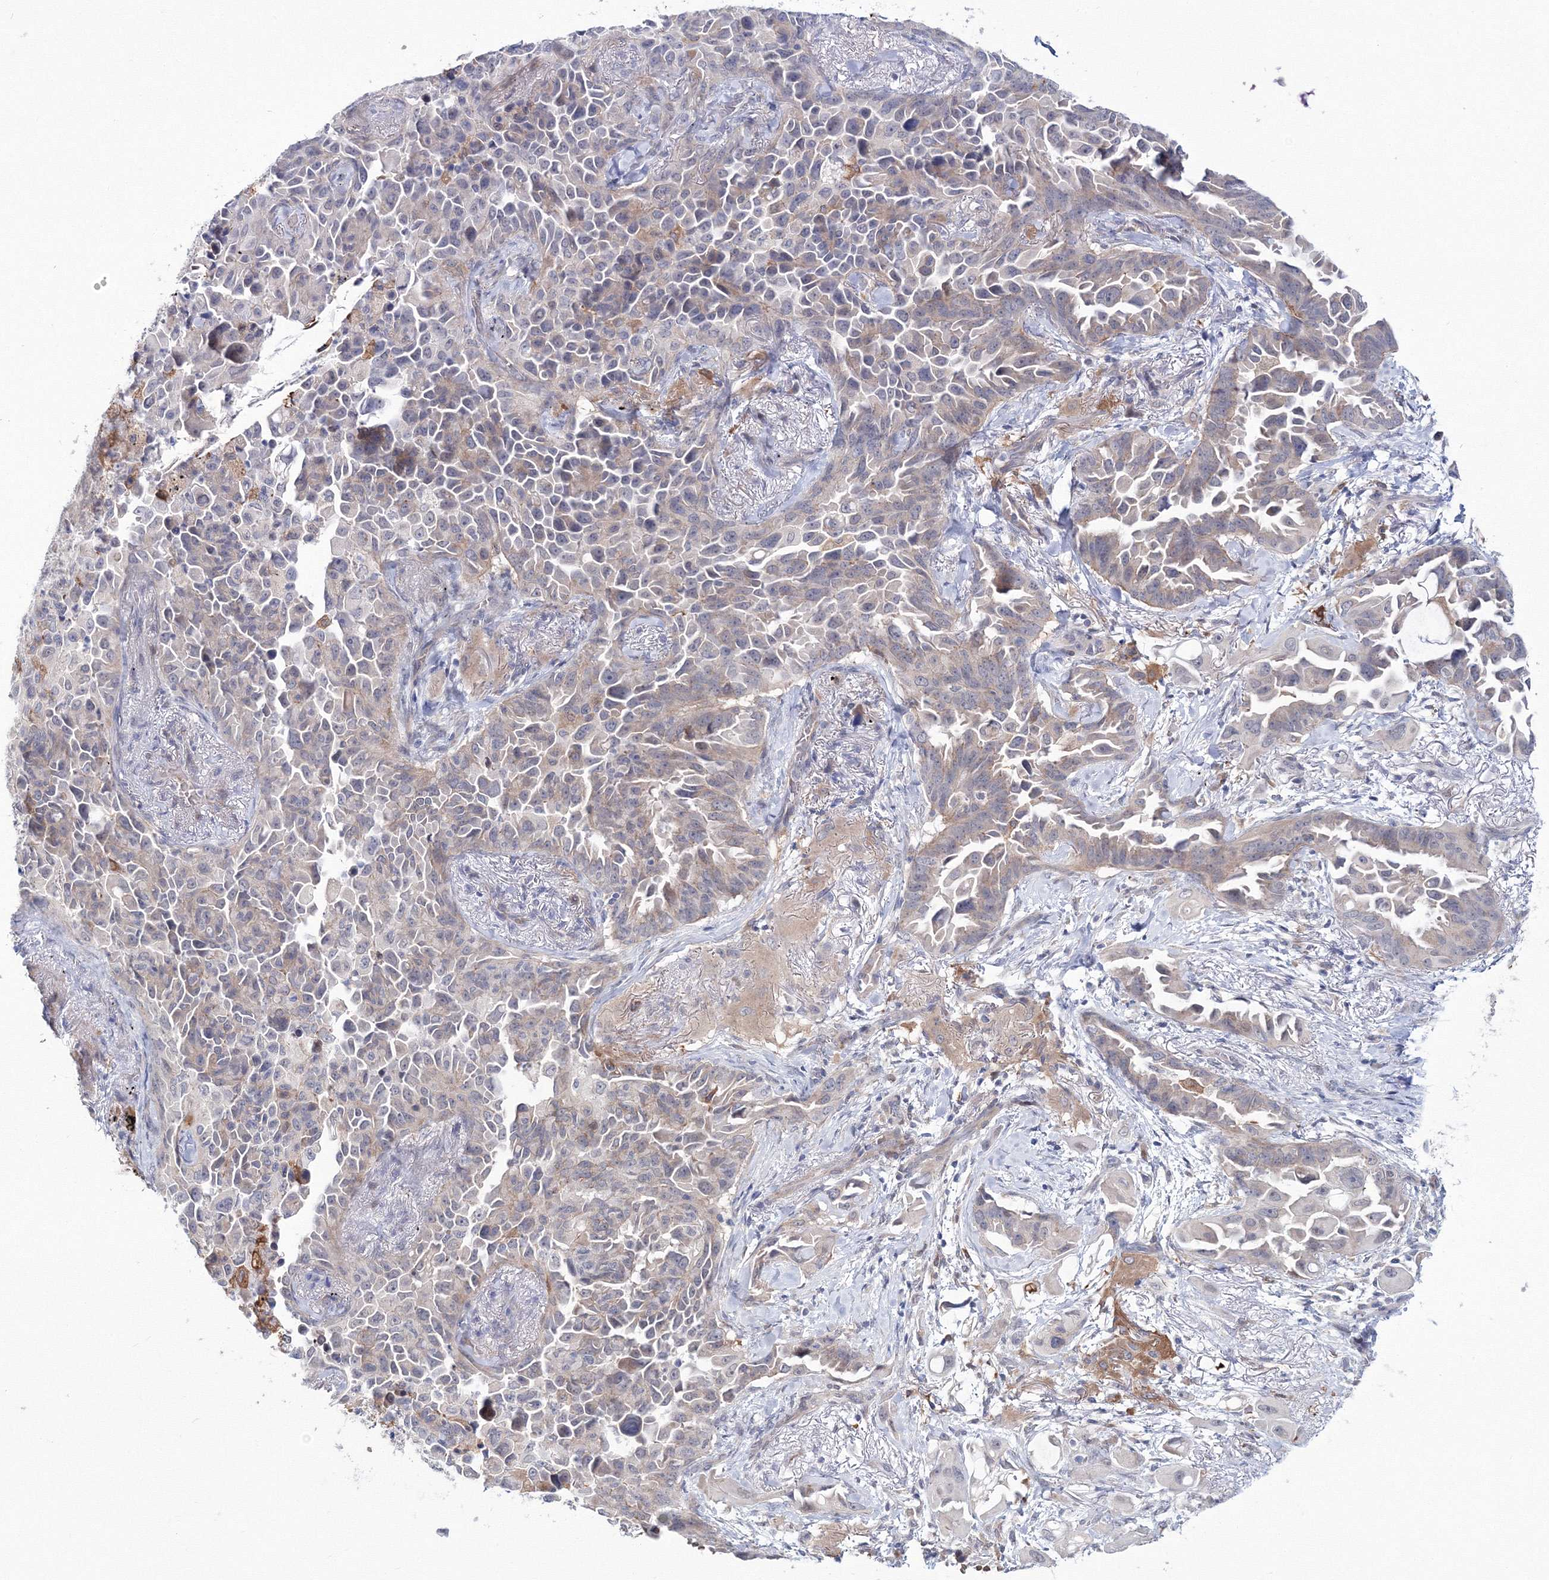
{"staining": {"intensity": "weak", "quantity": "25%-75%", "location": "cytoplasmic/membranous"}, "tissue": "lung cancer", "cell_type": "Tumor cells", "image_type": "cancer", "snomed": [{"axis": "morphology", "description": "Adenocarcinoma, NOS"}, {"axis": "topography", "description": "Lung"}], "caption": "This is a histology image of immunohistochemistry staining of adenocarcinoma (lung), which shows weak positivity in the cytoplasmic/membranous of tumor cells.", "gene": "C11orf52", "patient": {"sex": "female", "age": 67}}